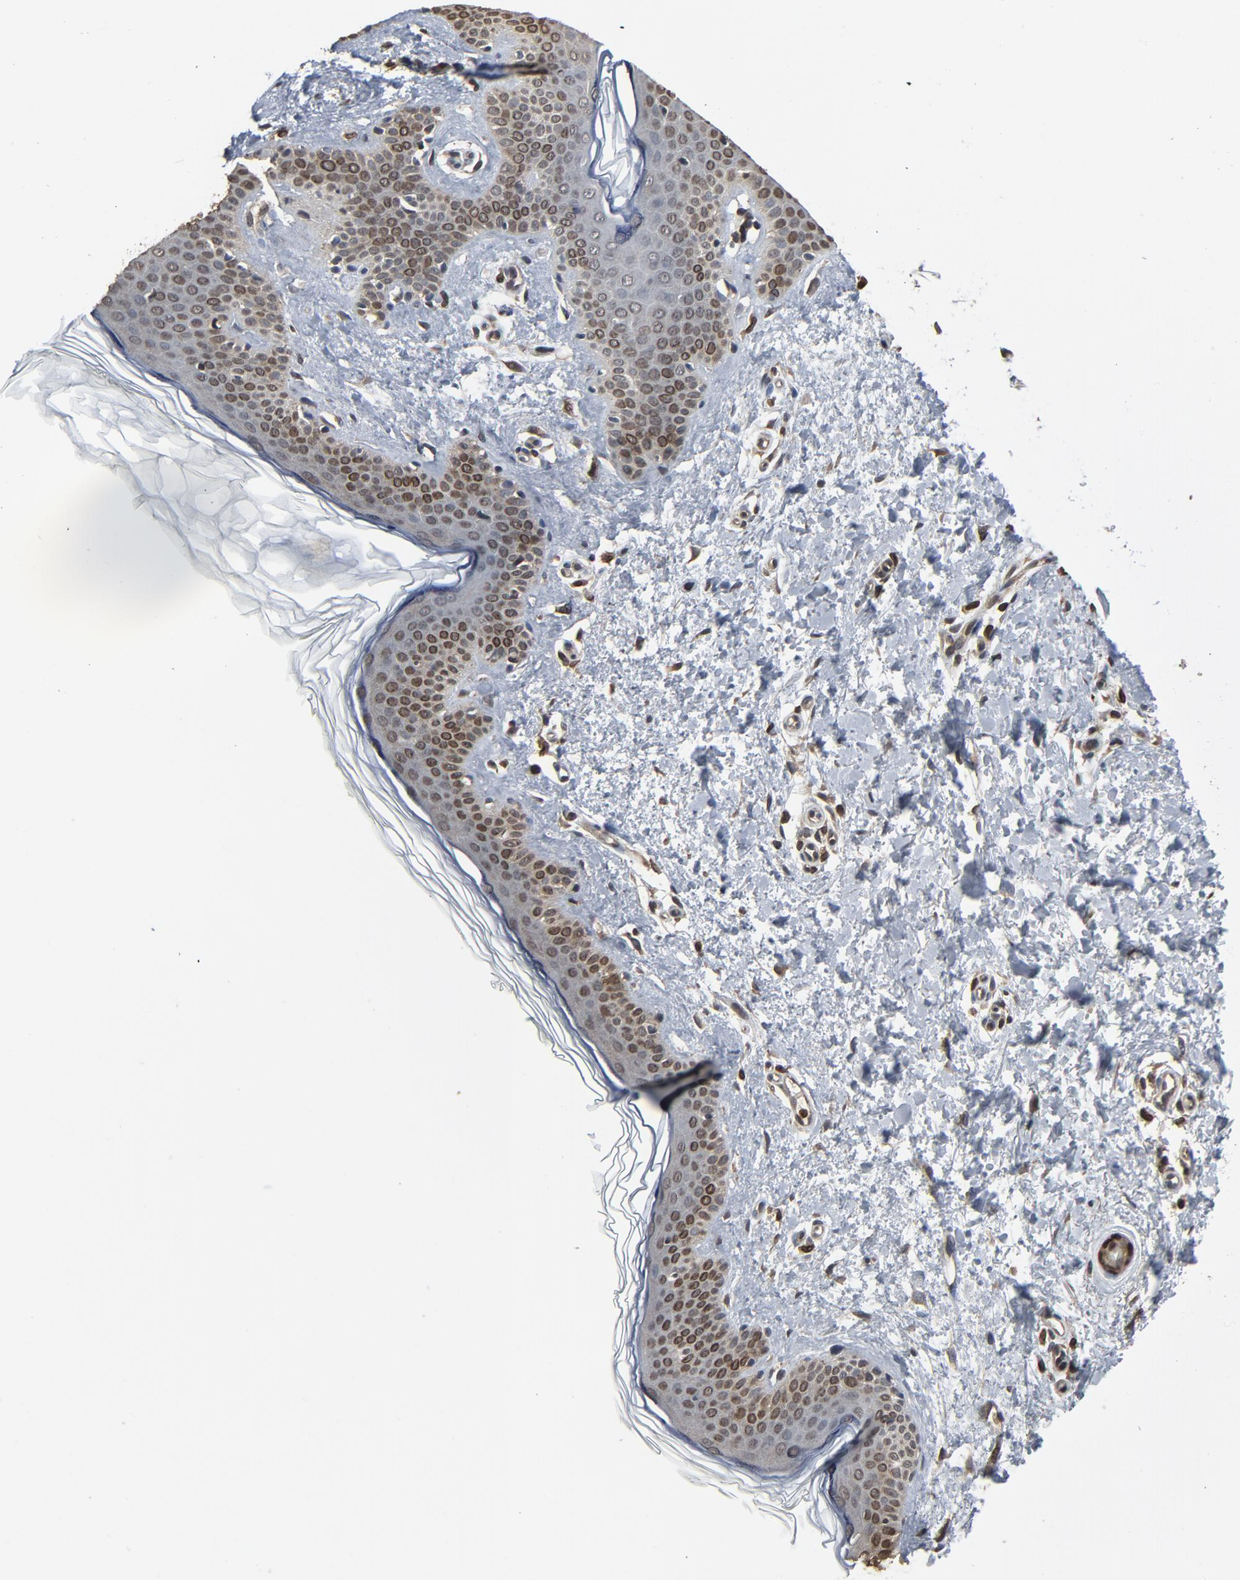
{"staining": {"intensity": "moderate", "quantity": ">75%", "location": "cytoplasmic/membranous,nuclear"}, "tissue": "skin", "cell_type": "Fibroblasts", "image_type": "normal", "snomed": [{"axis": "morphology", "description": "Normal tissue, NOS"}, {"axis": "topography", "description": "Skin"}], "caption": "An image showing moderate cytoplasmic/membranous,nuclear expression in about >75% of fibroblasts in benign skin, as visualized by brown immunohistochemical staining.", "gene": "UBE2D1", "patient": {"sex": "female", "age": 56}}